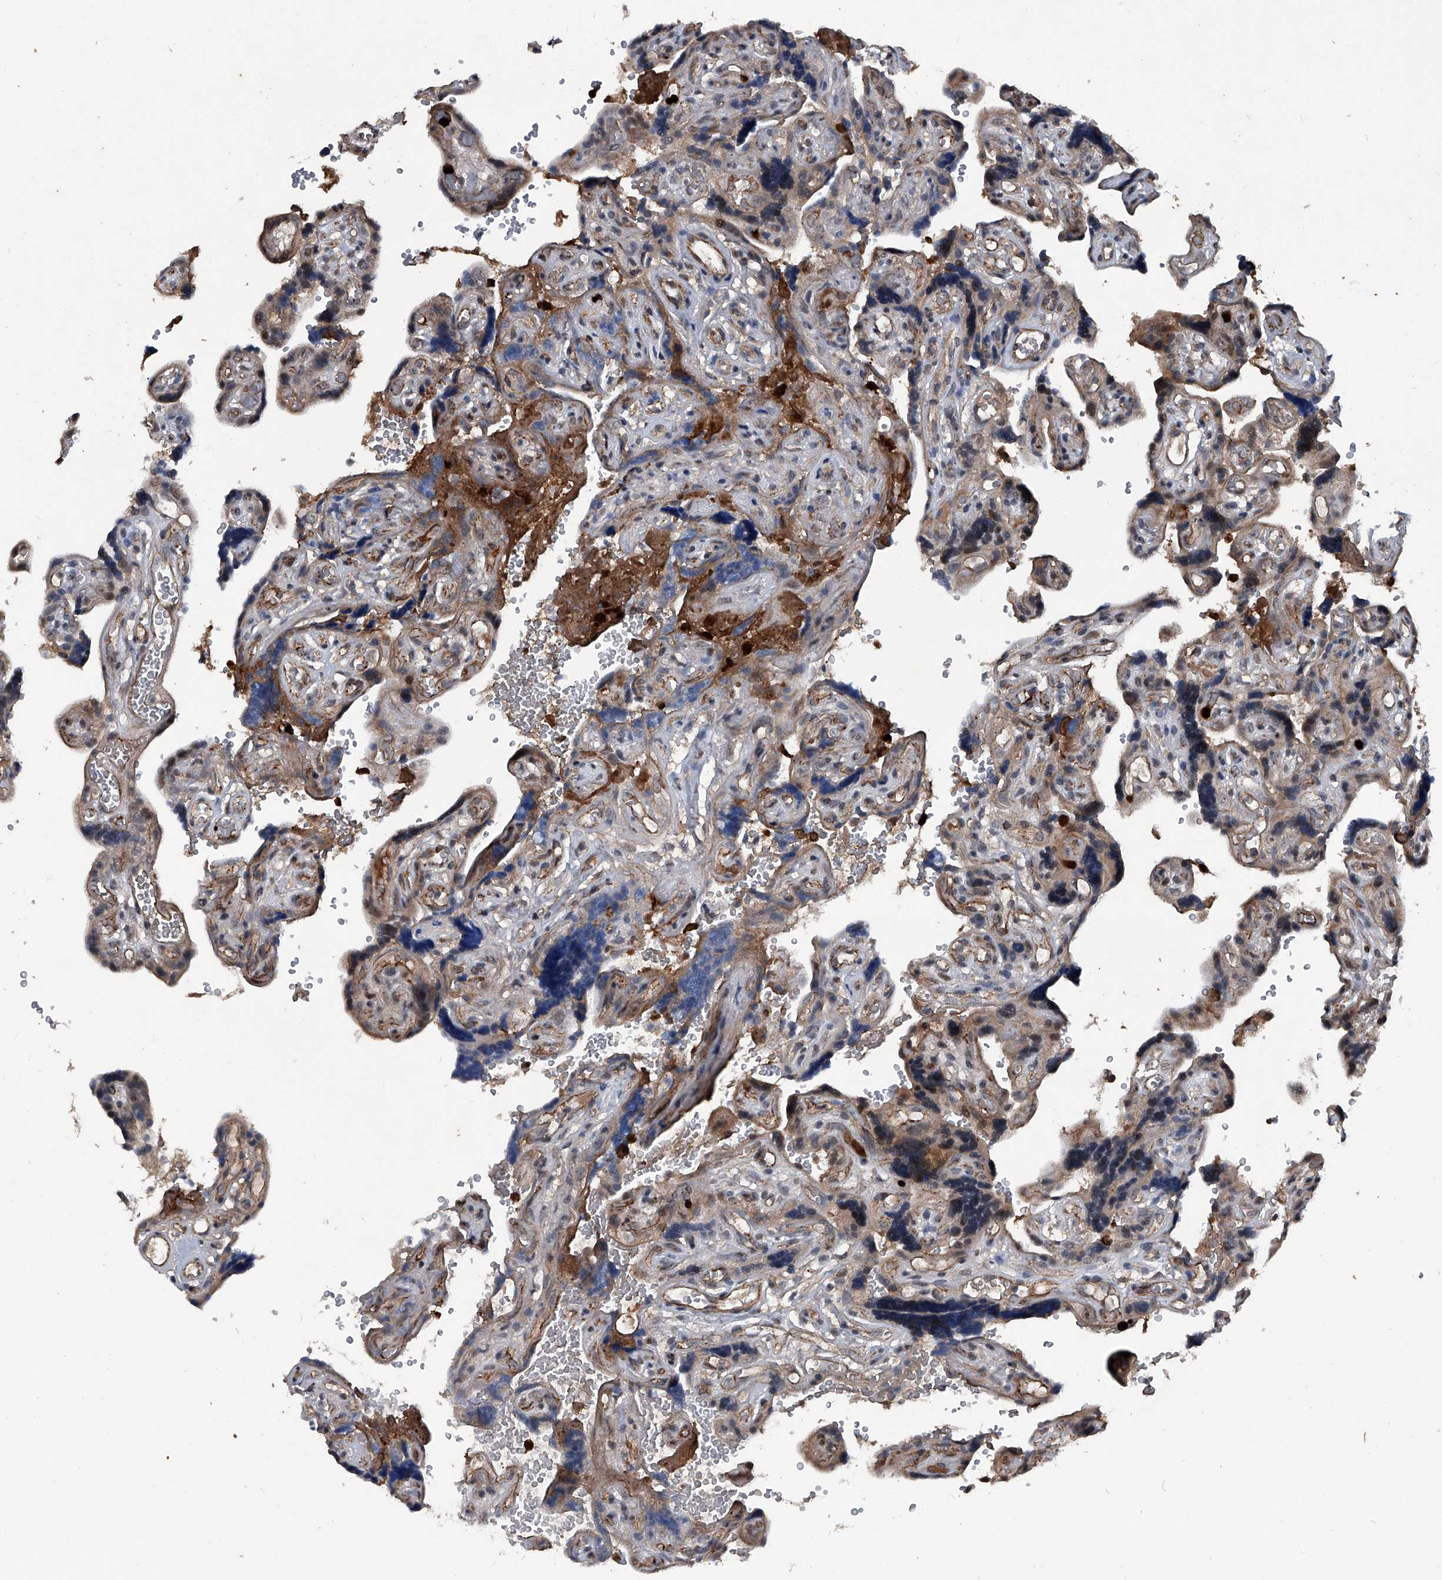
{"staining": {"intensity": "moderate", "quantity": "25%-75%", "location": "cytoplasmic/membranous,nuclear"}, "tissue": "placenta", "cell_type": "Decidual cells", "image_type": "normal", "snomed": [{"axis": "morphology", "description": "Normal tissue, NOS"}, {"axis": "topography", "description": "Placenta"}], "caption": "Normal placenta reveals moderate cytoplasmic/membranous,nuclear staining in approximately 25%-75% of decidual cells, visualized by immunohistochemistry. The staining was performed using DAB, with brown indicating positive protein expression. Nuclei are stained blue with hematoxylin.", "gene": "MAPKAP1", "patient": {"sex": "female", "age": 30}}